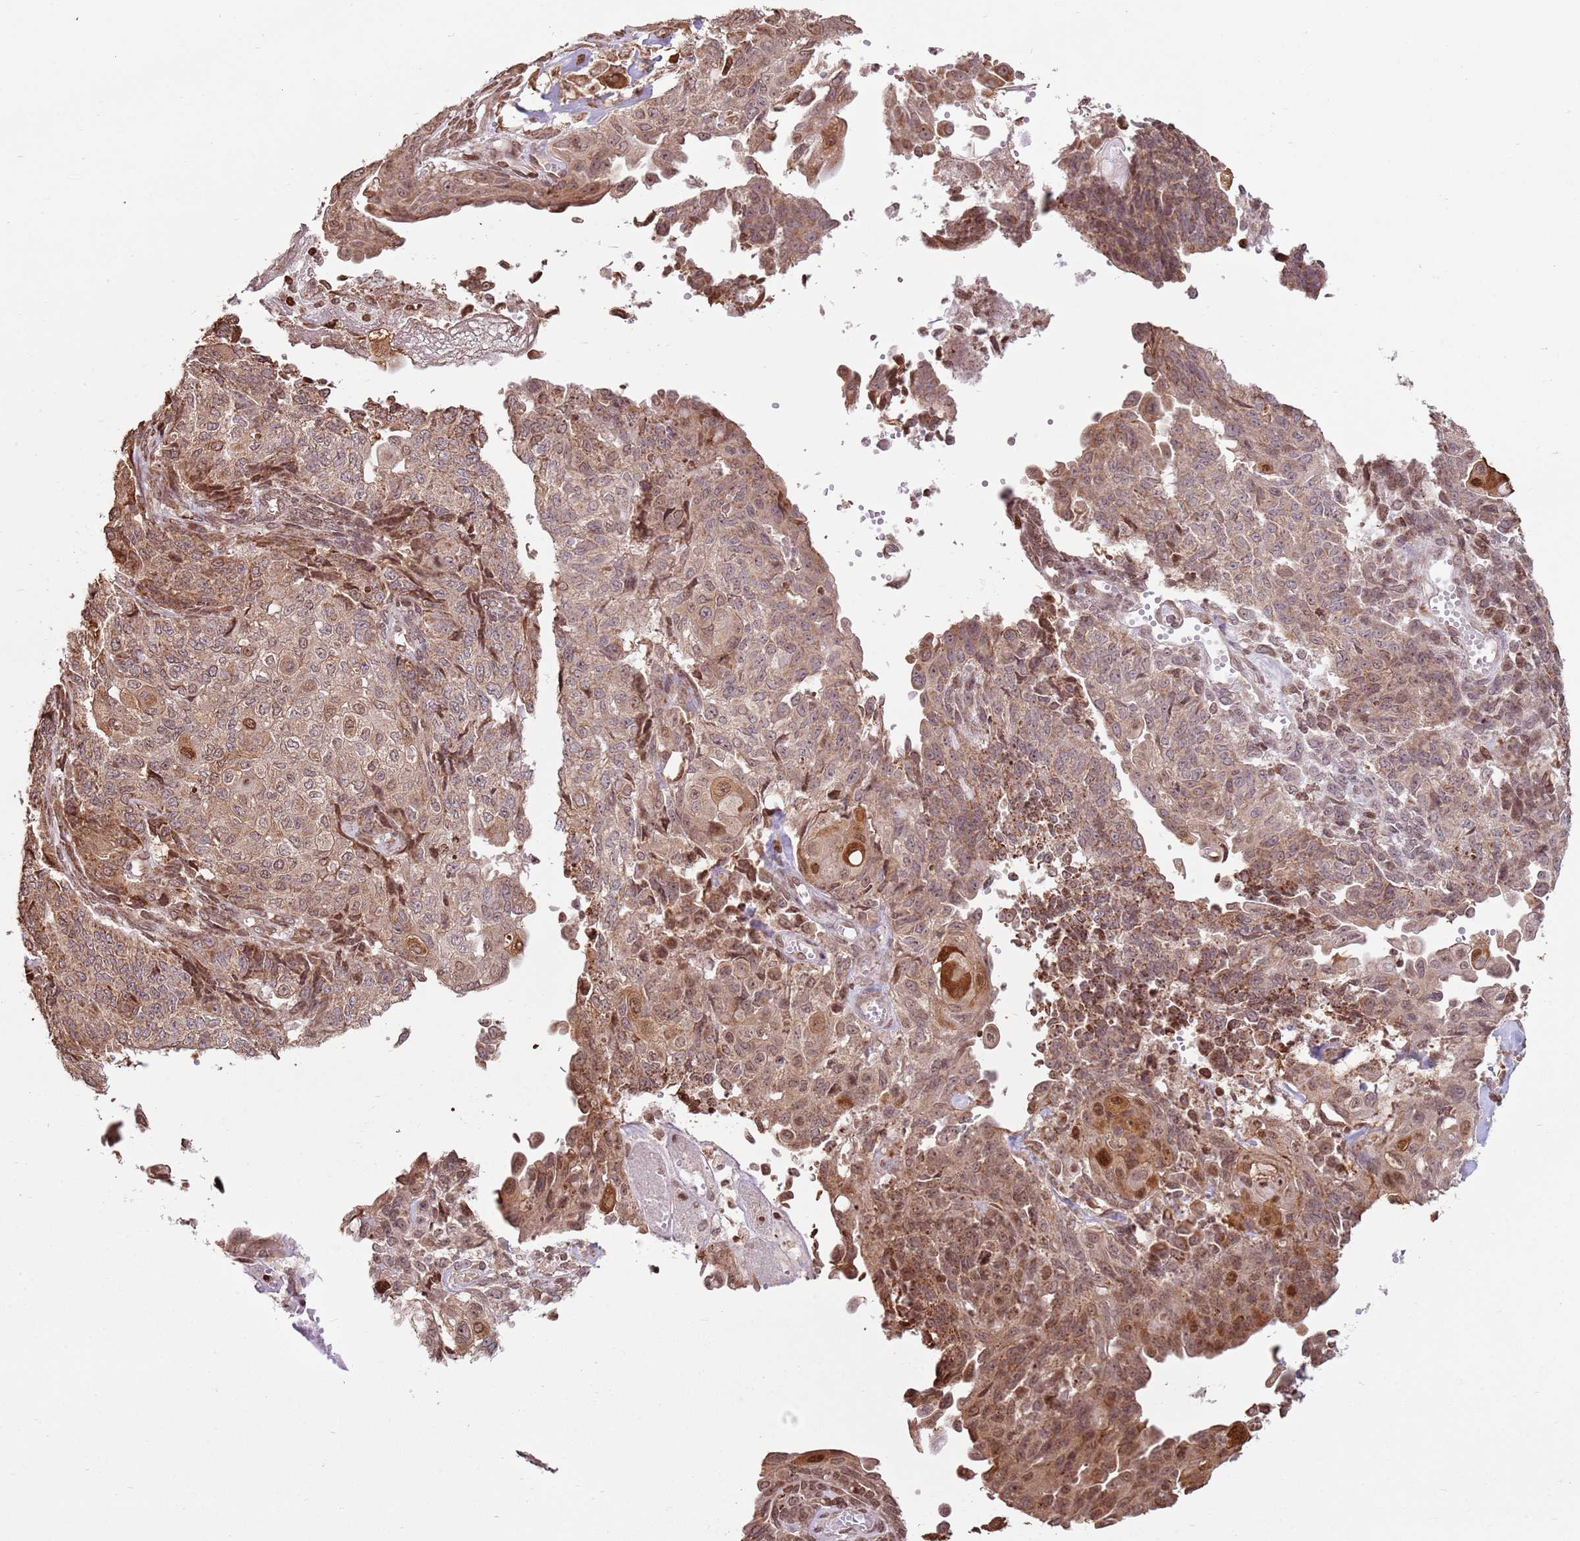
{"staining": {"intensity": "moderate", "quantity": ">75%", "location": "cytoplasmic/membranous,nuclear"}, "tissue": "endometrial cancer", "cell_type": "Tumor cells", "image_type": "cancer", "snomed": [{"axis": "morphology", "description": "Adenocarcinoma, NOS"}, {"axis": "topography", "description": "Endometrium"}], "caption": "The photomicrograph shows immunohistochemical staining of endometrial cancer (adenocarcinoma). There is moderate cytoplasmic/membranous and nuclear expression is appreciated in about >75% of tumor cells.", "gene": "SCAF1", "patient": {"sex": "female", "age": 32}}